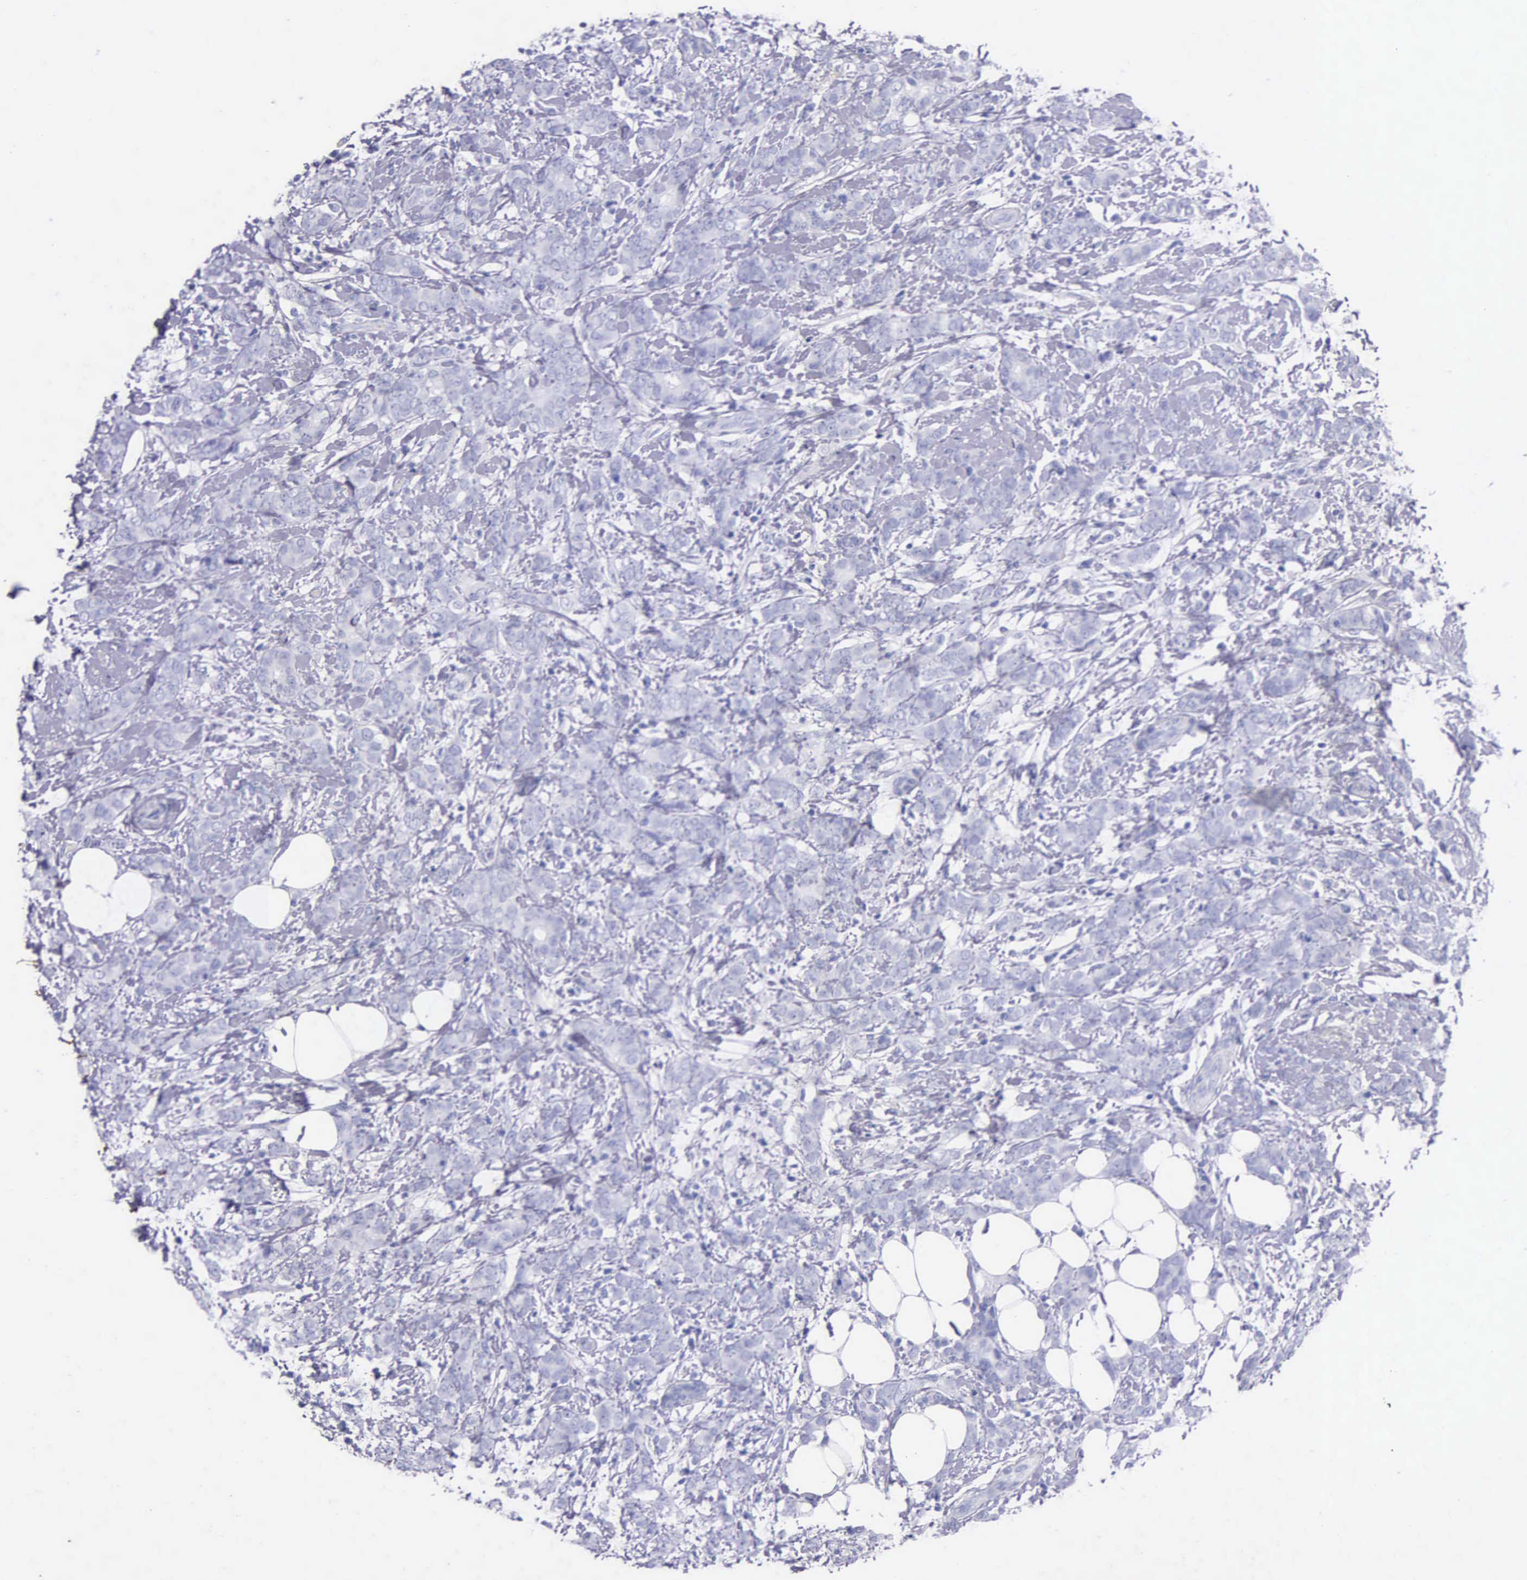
{"staining": {"intensity": "negative", "quantity": "none", "location": "none"}, "tissue": "breast cancer", "cell_type": "Tumor cells", "image_type": "cancer", "snomed": [{"axis": "morphology", "description": "Duct carcinoma"}, {"axis": "topography", "description": "Breast"}], "caption": "Human breast cancer (infiltrating ductal carcinoma) stained for a protein using IHC shows no positivity in tumor cells.", "gene": "KLK3", "patient": {"sex": "female", "age": 53}}